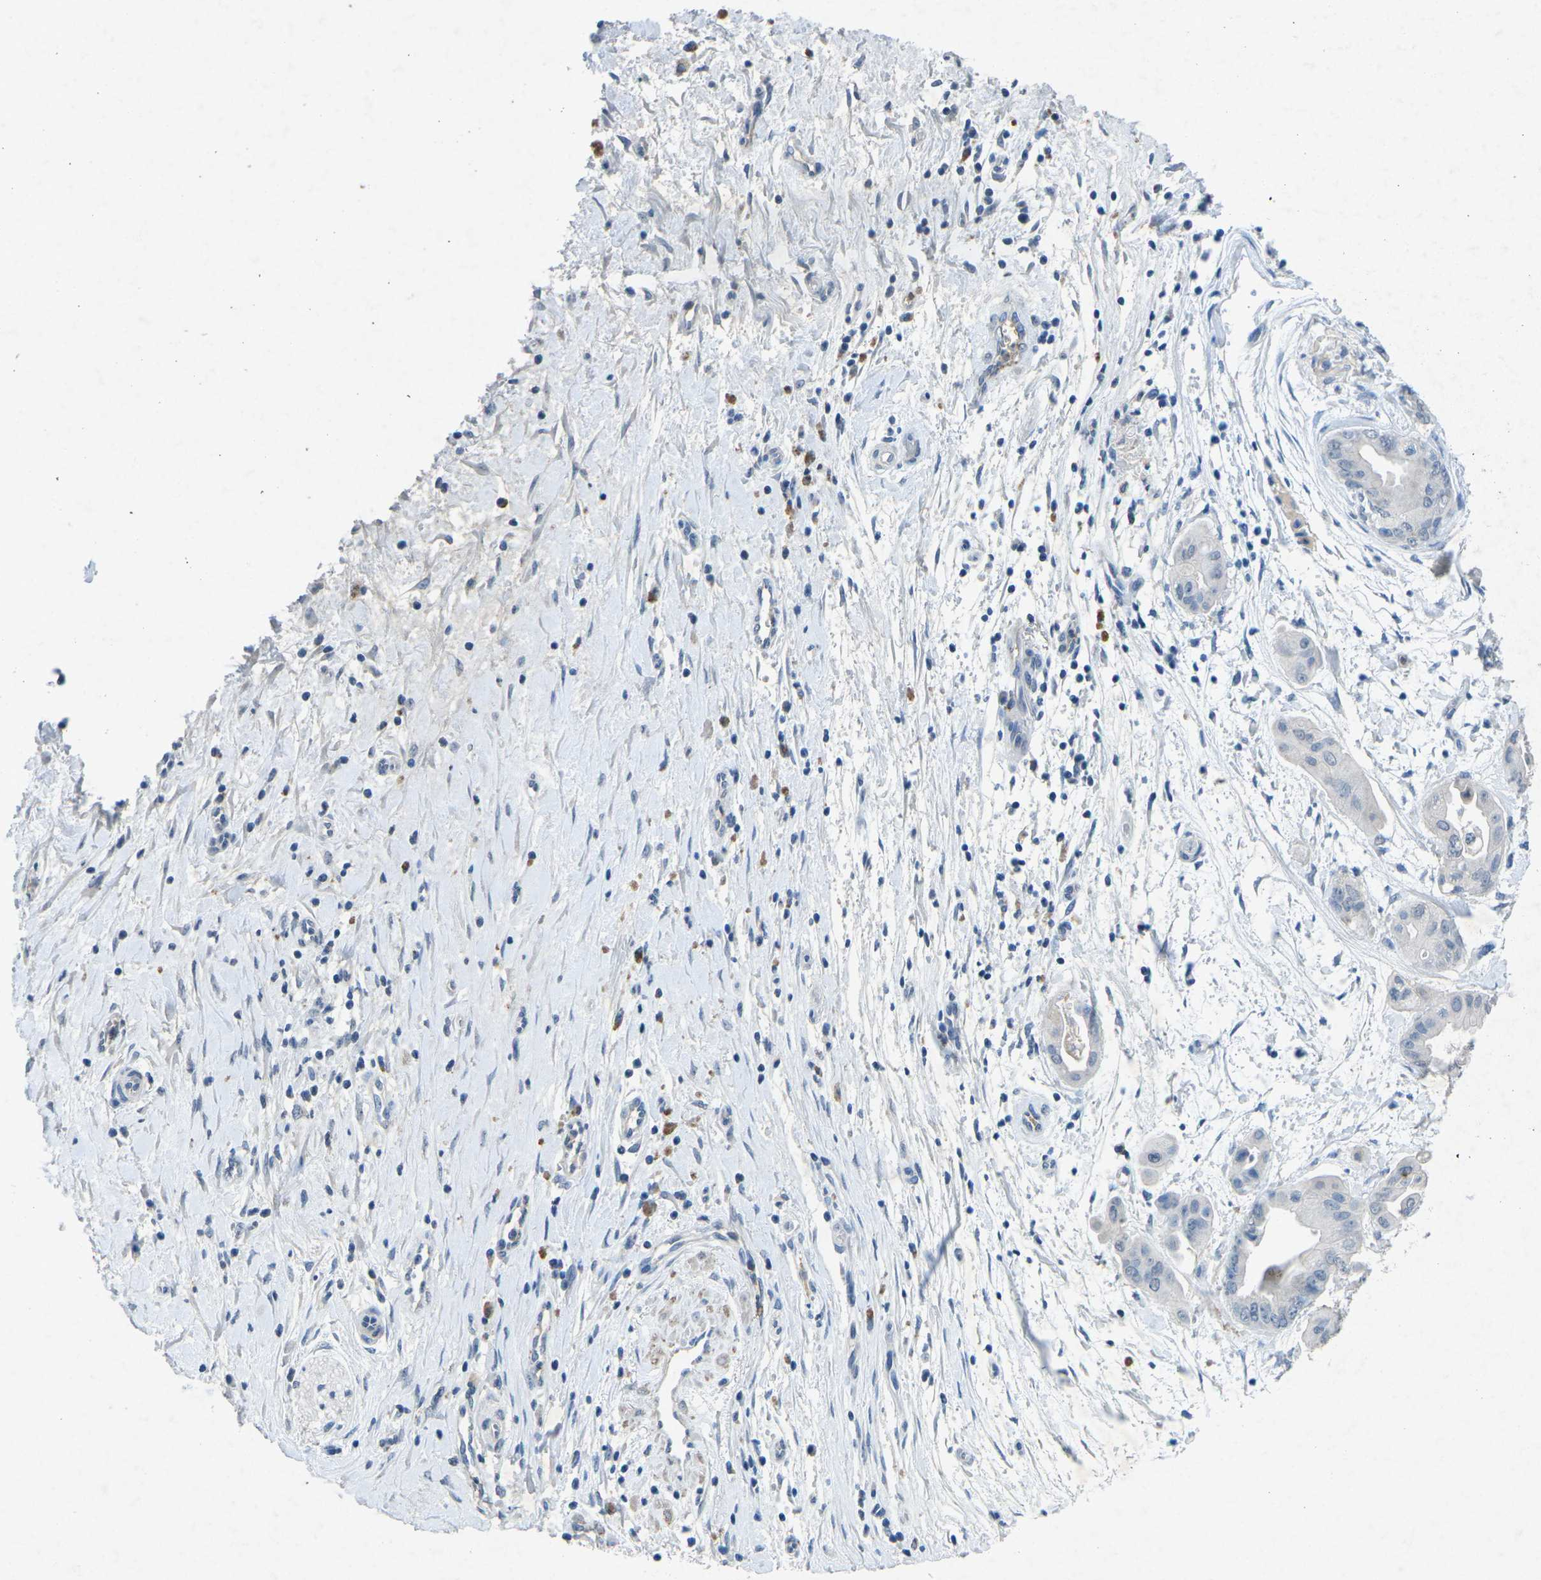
{"staining": {"intensity": "negative", "quantity": "none", "location": "none"}, "tissue": "pancreatic cancer", "cell_type": "Tumor cells", "image_type": "cancer", "snomed": [{"axis": "morphology", "description": "Adenocarcinoma, NOS"}, {"axis": "topography", "description": "Pancreas"}], "caption": "The photomicrograph demonstrates no significant positivity in tumor cells of pancreatic cancer (adenocarcinoma).", "gene": "A1BG", "patient": {"sex": "female", "age": 75}}